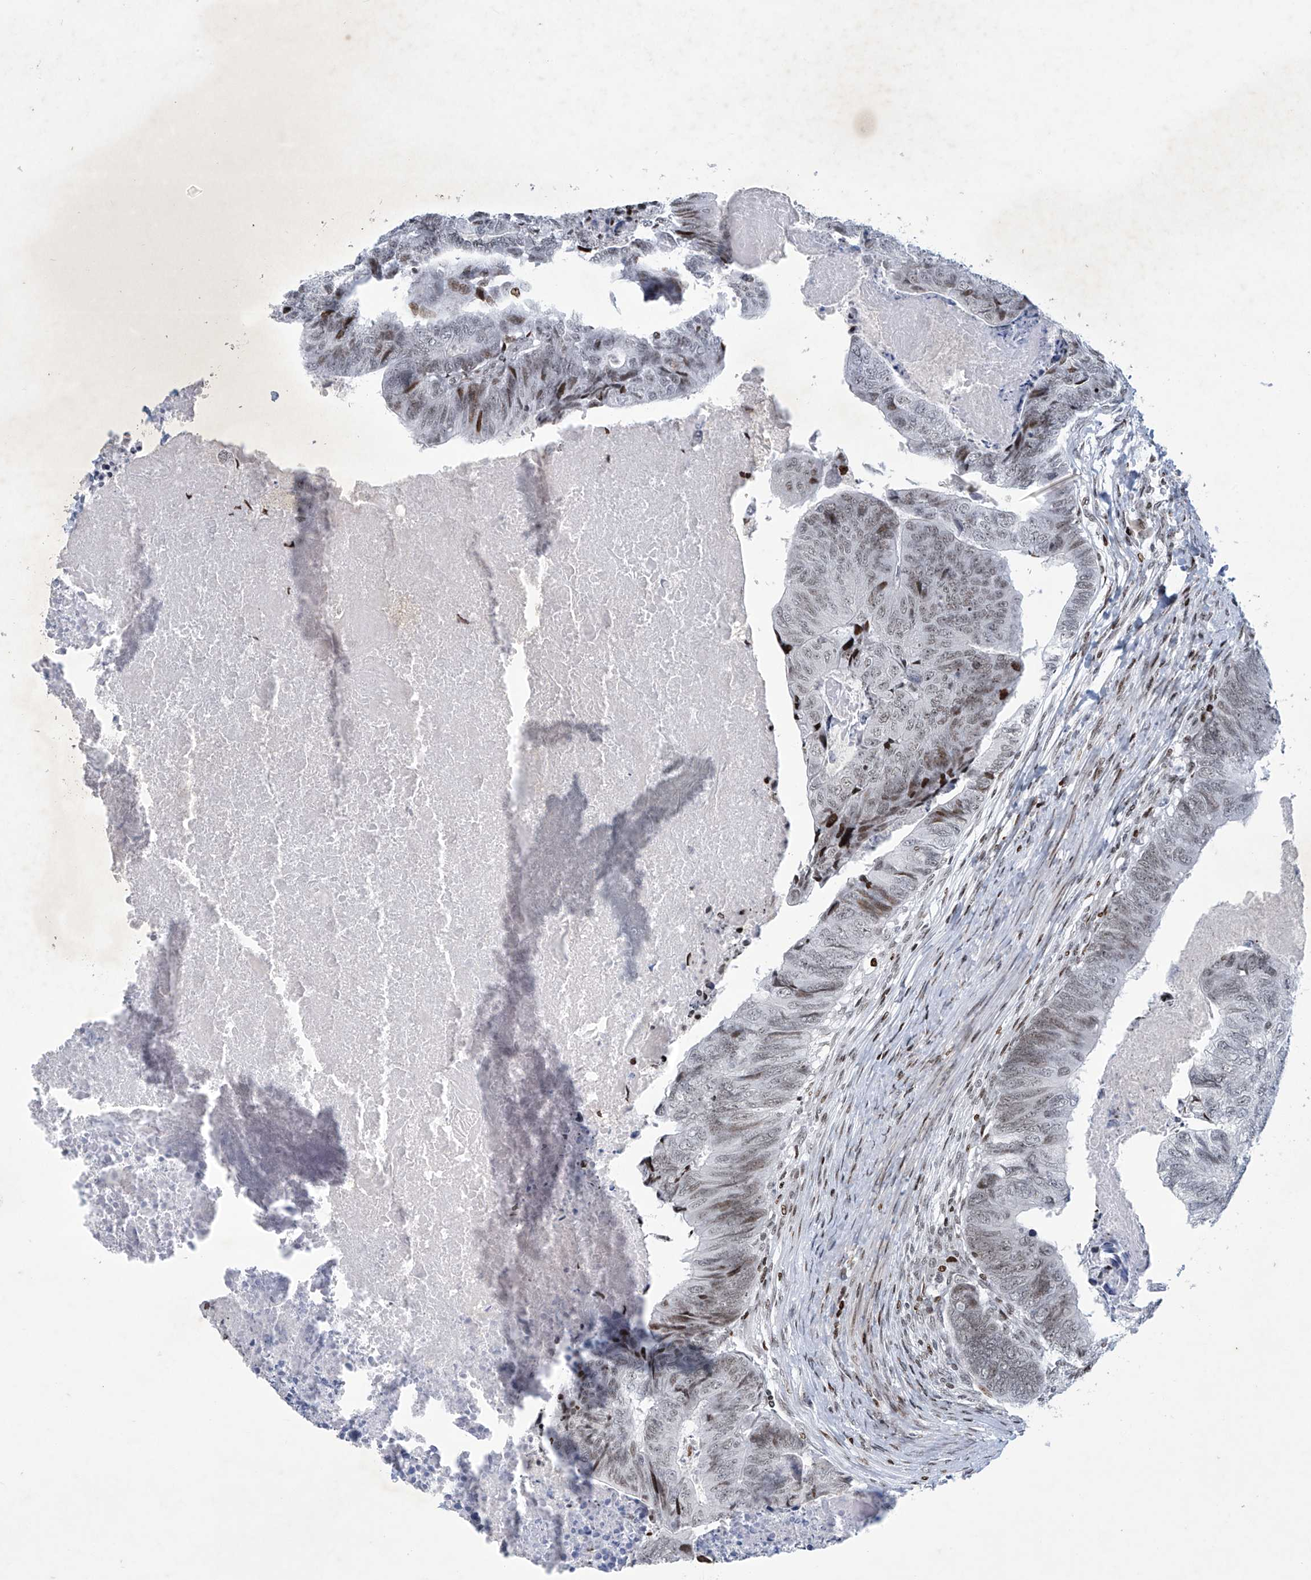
{"staining": {"intensity": "weak", "quantity": ">75%", "location": "nuclear"}, "tissue": "colorectal cancer", "cell_type": "Tumor cells", "image_type": "cancer", "snomed": [{"axis": "morphology", "description": "Adenocarcinoma, NOS"}, {"axis": "topography", "description": "Colon"}], "caption": "This photomicrograph exhibits IHC staining of colorectal adenocarcinoma, with low weak nuclear staining in about >75% of tumor cells.", "gene": "RFX7", "patient": {"sex": "female", "age": 67}}